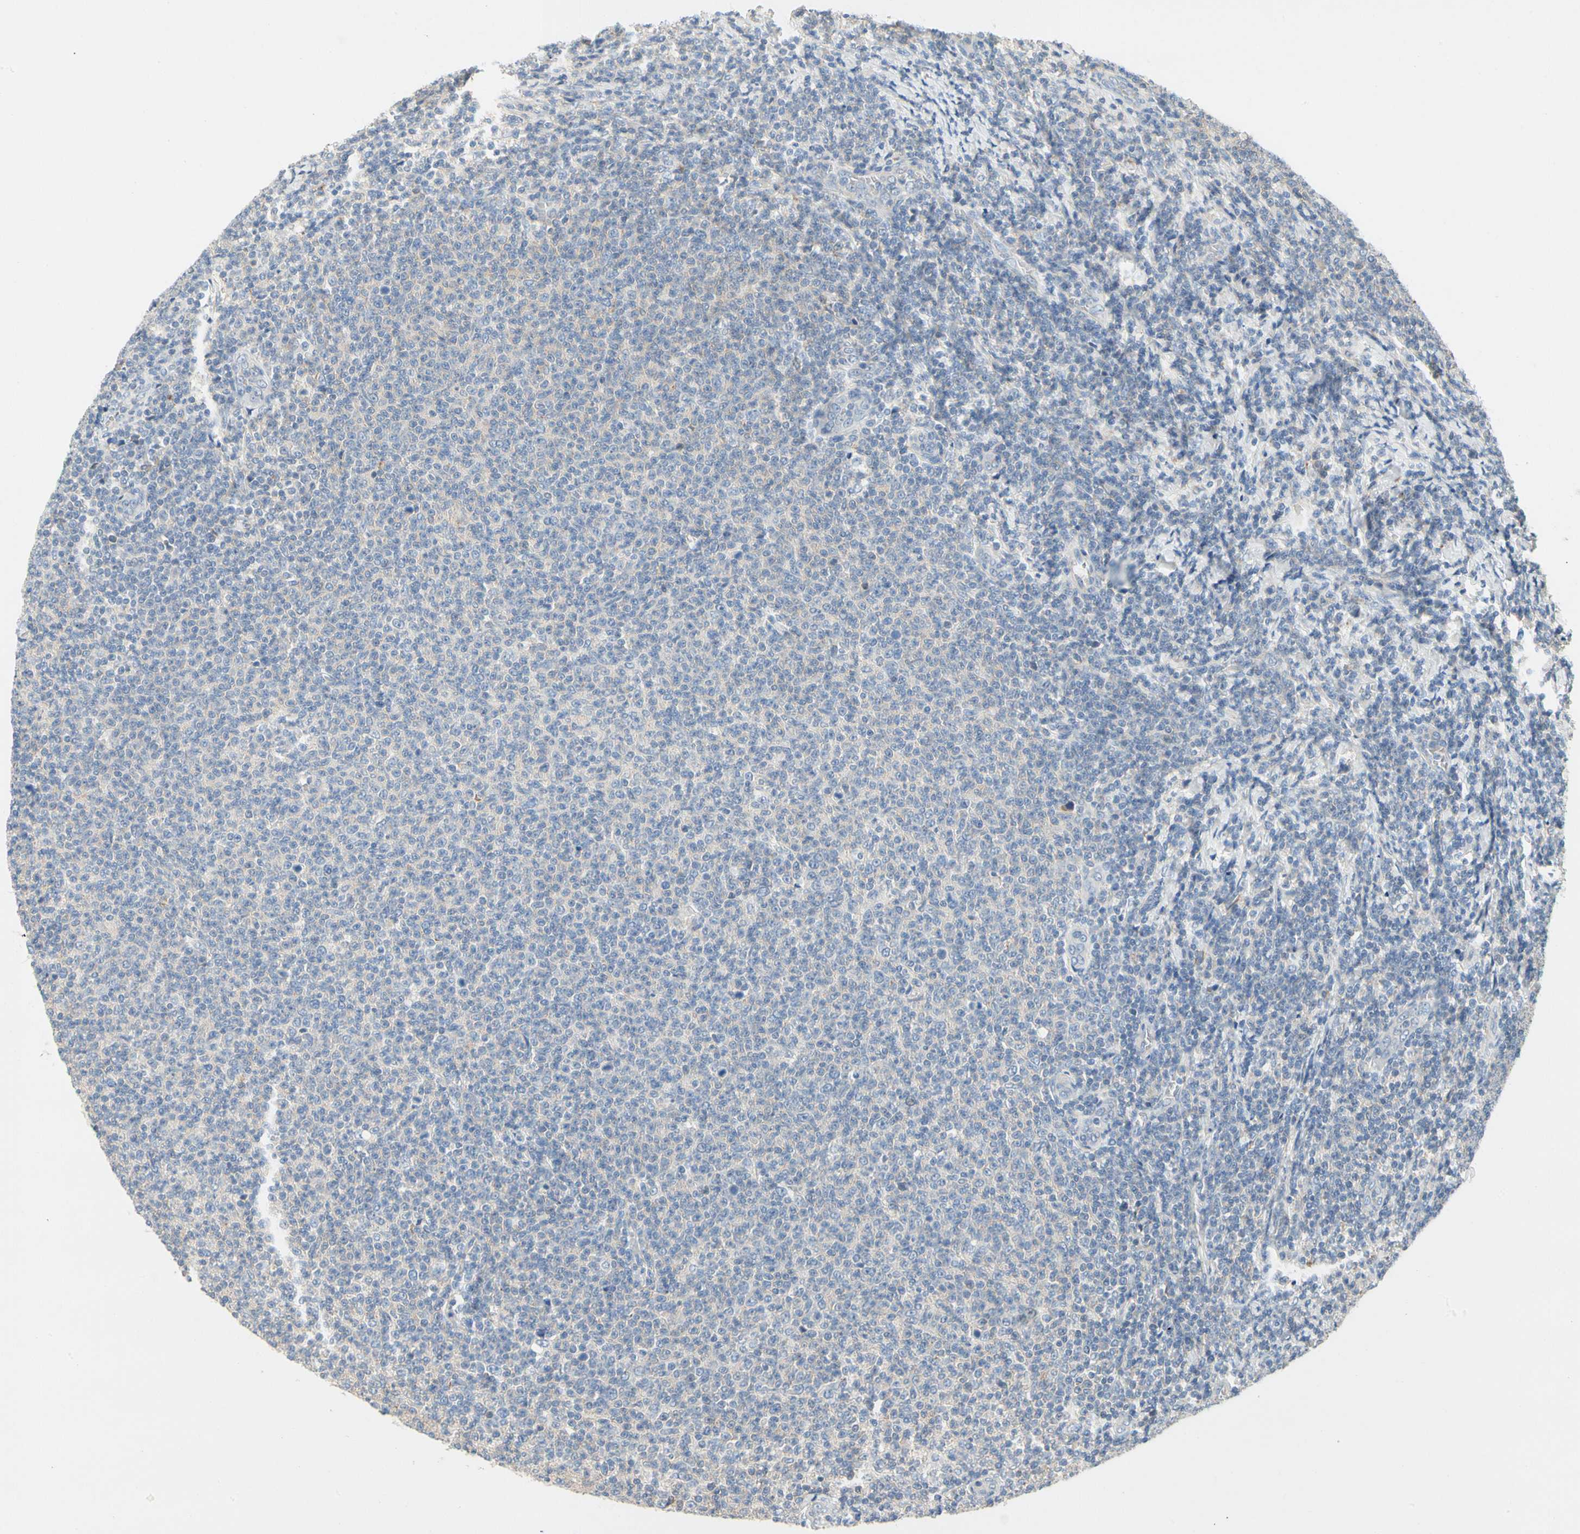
{"staining": {"intensity": "negative", "quantity": "none", "location": "none"}, "tissue": "lymphoma", "cell_type": "Tumor cells", "image_type": "cancer", "snomed": [{"axis": "morphology", "description": "Malignant lymphoma, non-Hodgkin's type, Low grade"}, {"axis": "topography", "description": "Lymph node"}], "caption": "High magnification brightfield microscopy of lymphoma stained with DAB (brown) and counterstained with hematoxylin (blue): tumor cells show no significant positivity.", "gene": "CCM2L", "patient": {"sex": "male", "age": 66}}